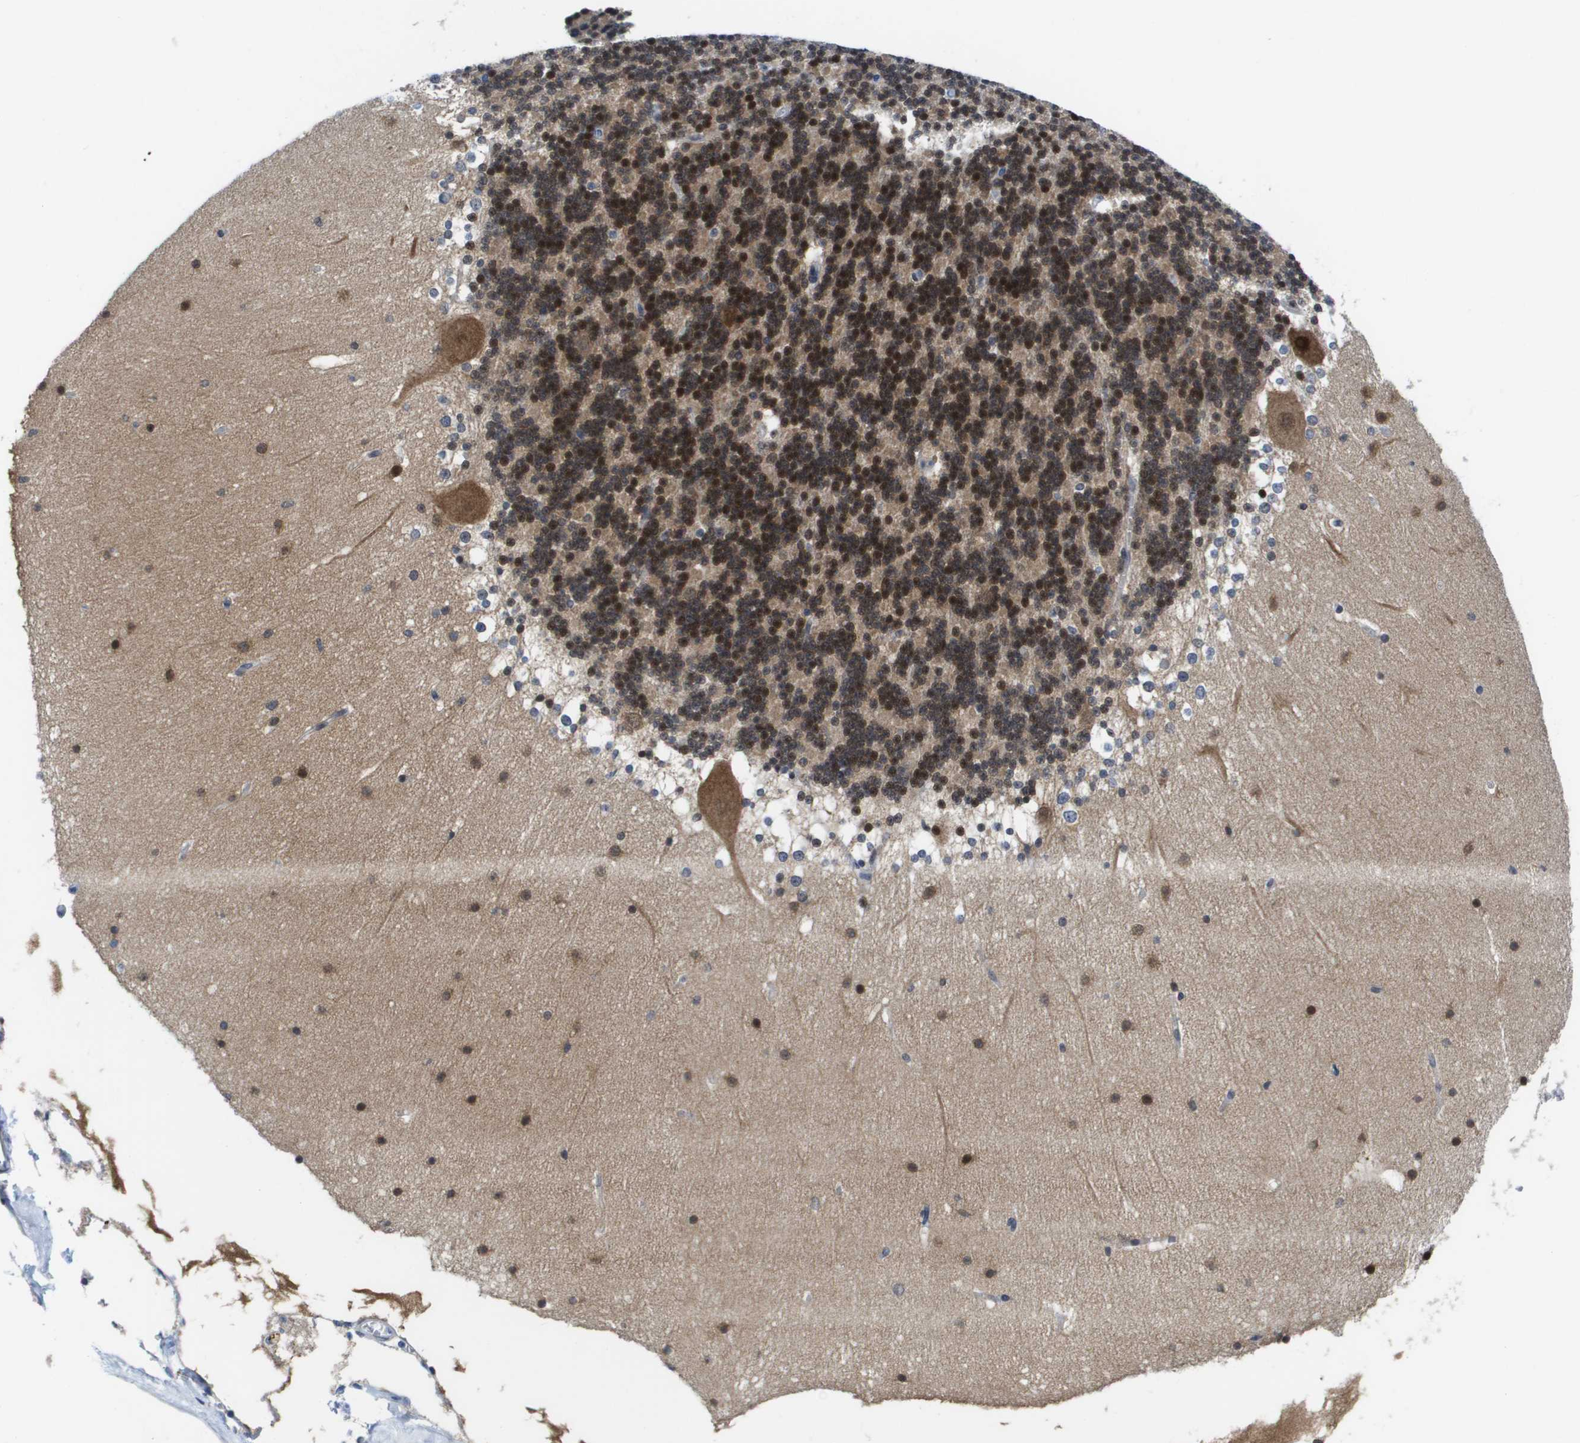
{"staining": {"intensity": "strong", "quantity": "25%-75%", "location": "nuclear"}, "tissue": "cerebellum", "cell_type": "Cells in granular layer", "image_type": "normal", "snomed": [{"axis": "morphology", "description": "Normal tissue, NOS"}, {"axis": "topography", "description": "Cerebellum"}], "caption": "Cerebellum stained with a brown dye displays strong nuclear positive staining in approximately 25%-75% of cells in granular layer.", "gene": "FKBP4", "patient": {"sex": "female", "age": 19}}